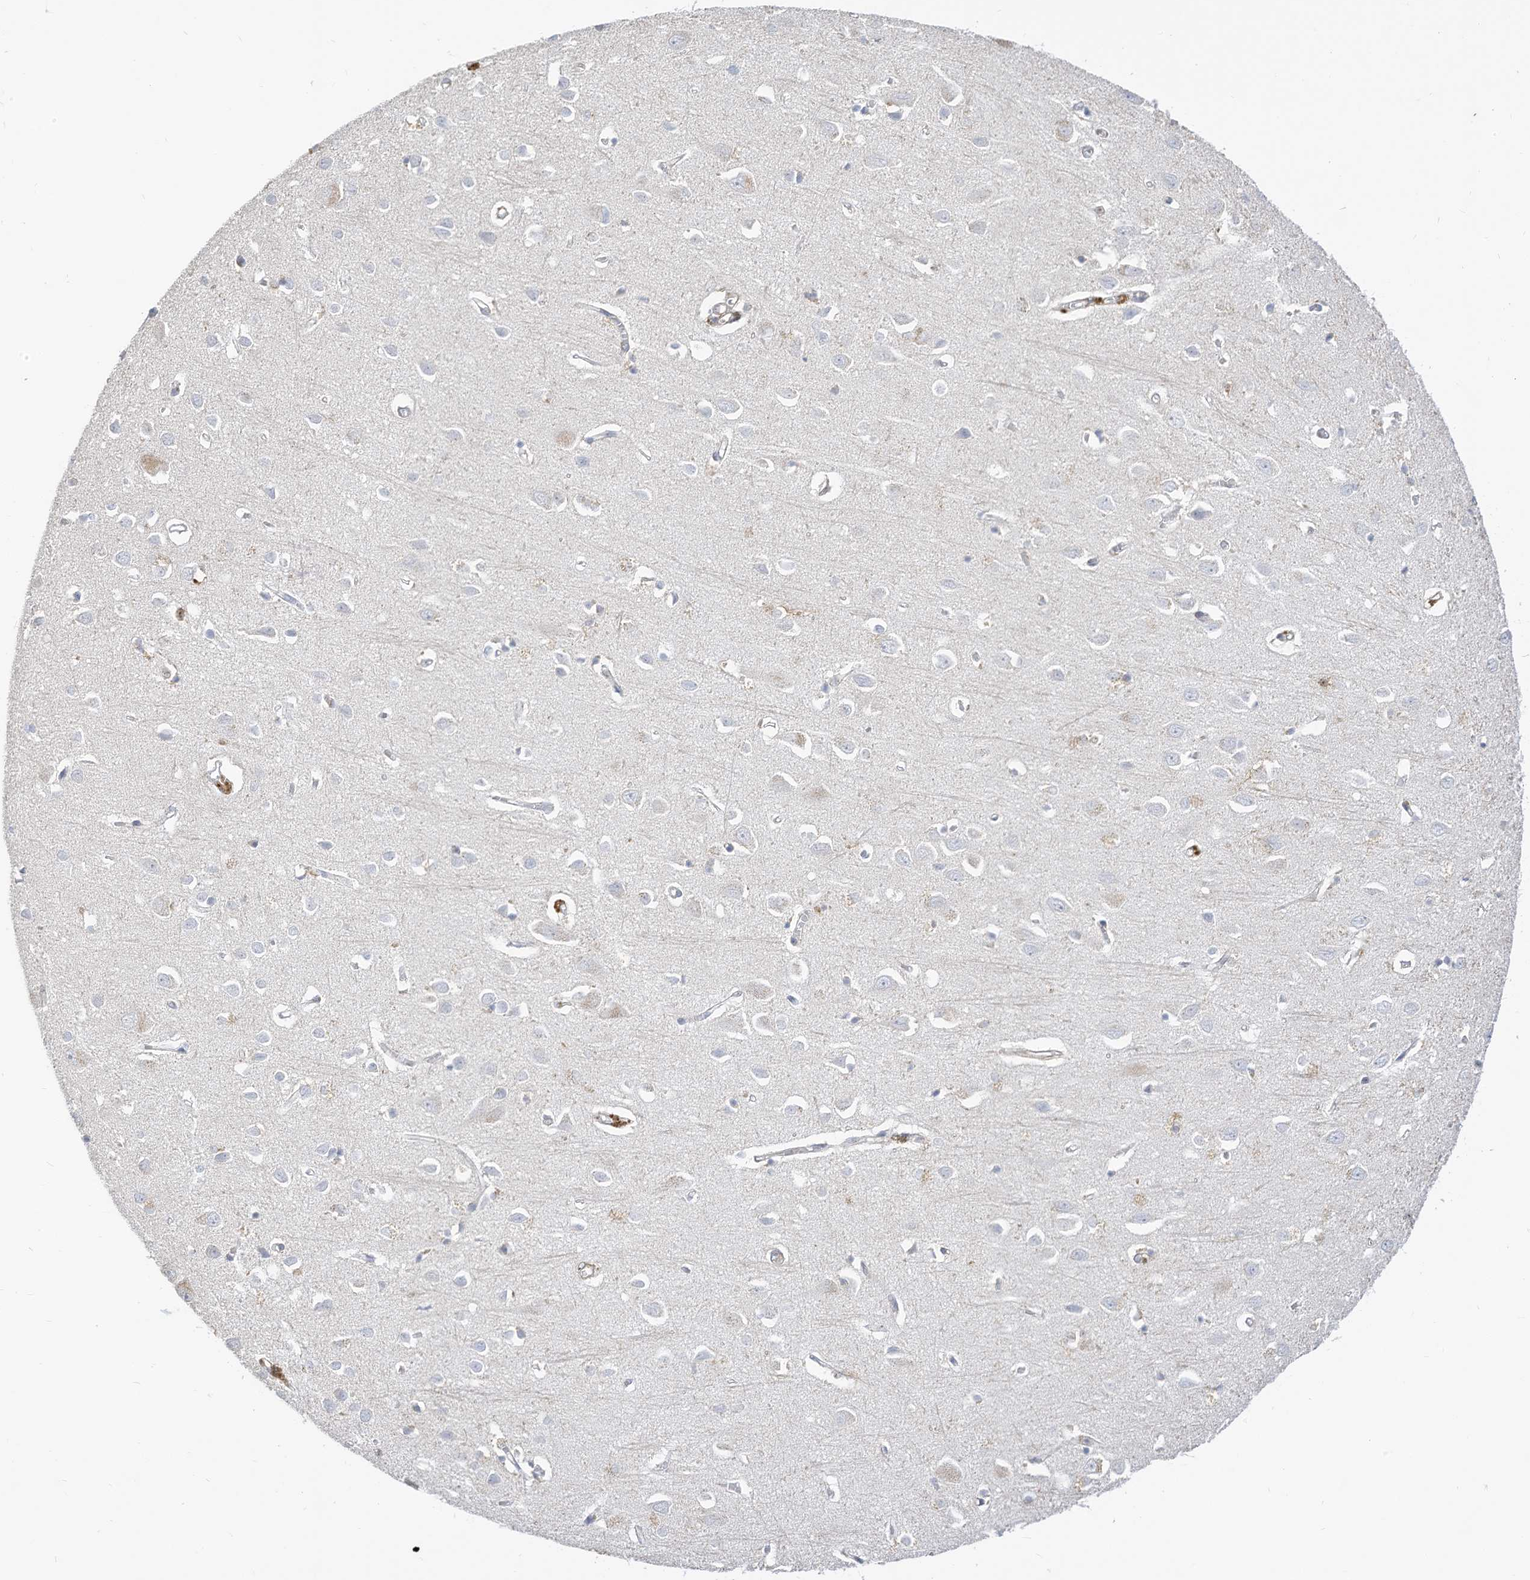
{"staining": {"intensity": "moderate", "quantity": "25%-75%", "location": "cytoplasmic/membranous"}, "tissue": "cerebral cortex", "cell_type": "Endothelial cells", "image_type": "normal", "snomed": [{"axis": "morphology", "description": "Normal tissue, NOS"}, {"axis": "topography", "description": "Cerebral cortex"}], "caption": "IHC histopathology image of benign cerebral cortex stained for a protein (brown), which exhibits medium levels of moderate cytoplasmic/membranous positivity in approximately 25%-75% of endothelial cells.", "gene": "ATP13A1", "patient": {"sex": "female", "age": 64}}